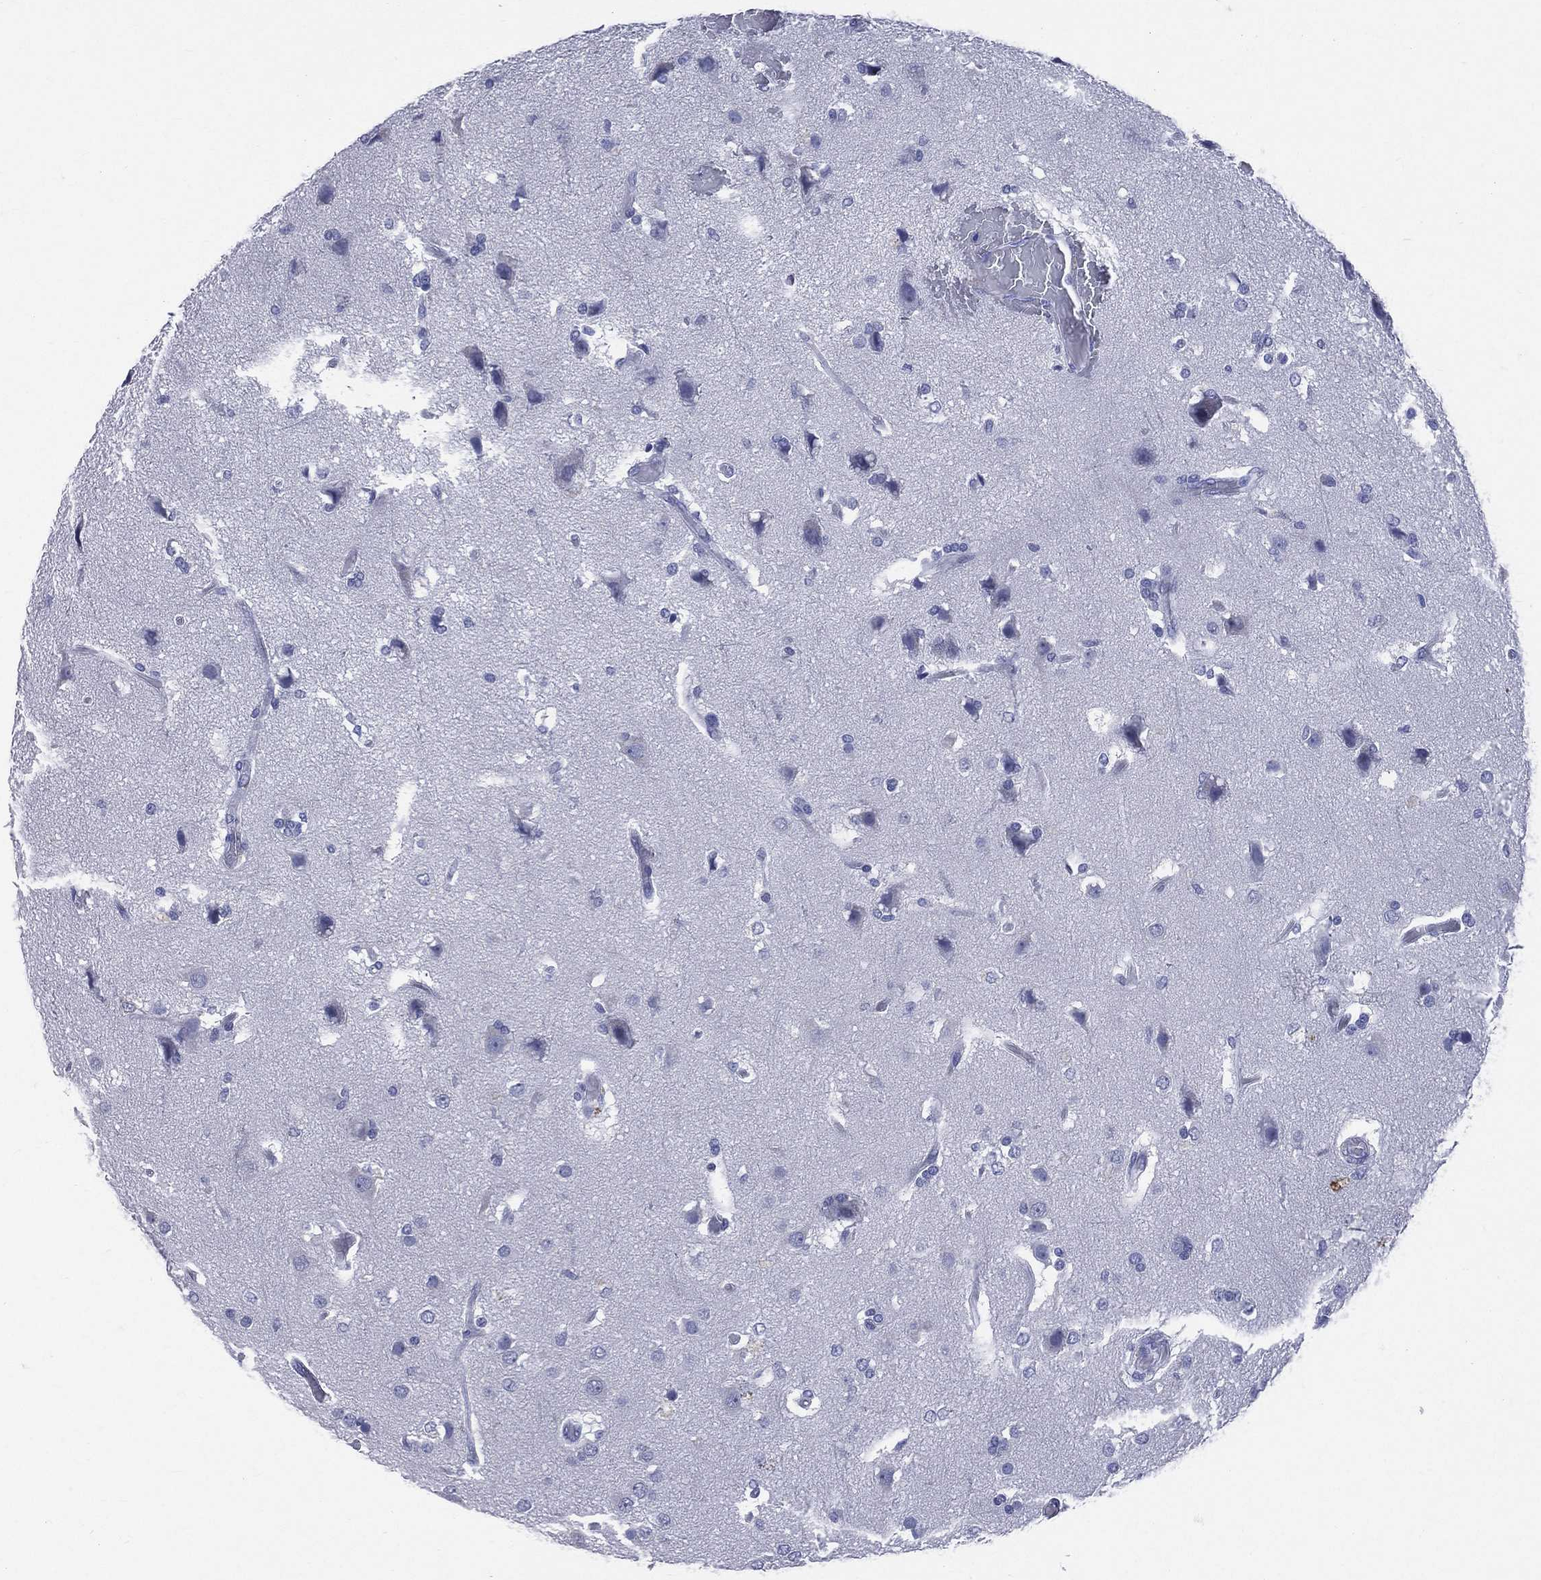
{"staining": {"intensity": "negative", "quantity": "none", "location": "none"}, "tissue": "glioma", "cell_type": "Tumor cells", "image_type": "cancer", "snomed": [{"axis": "morphology", "description": "Glioma, malignant, High grade"}, {"axis": "topography", "description": "Brain"}], "caption": "Immunohistochemistry of malignant glioma (high-grade) shows no expression in tumor cells.", "gene": "CYLC1", "patient": {"sex": "female", "age": 63}}